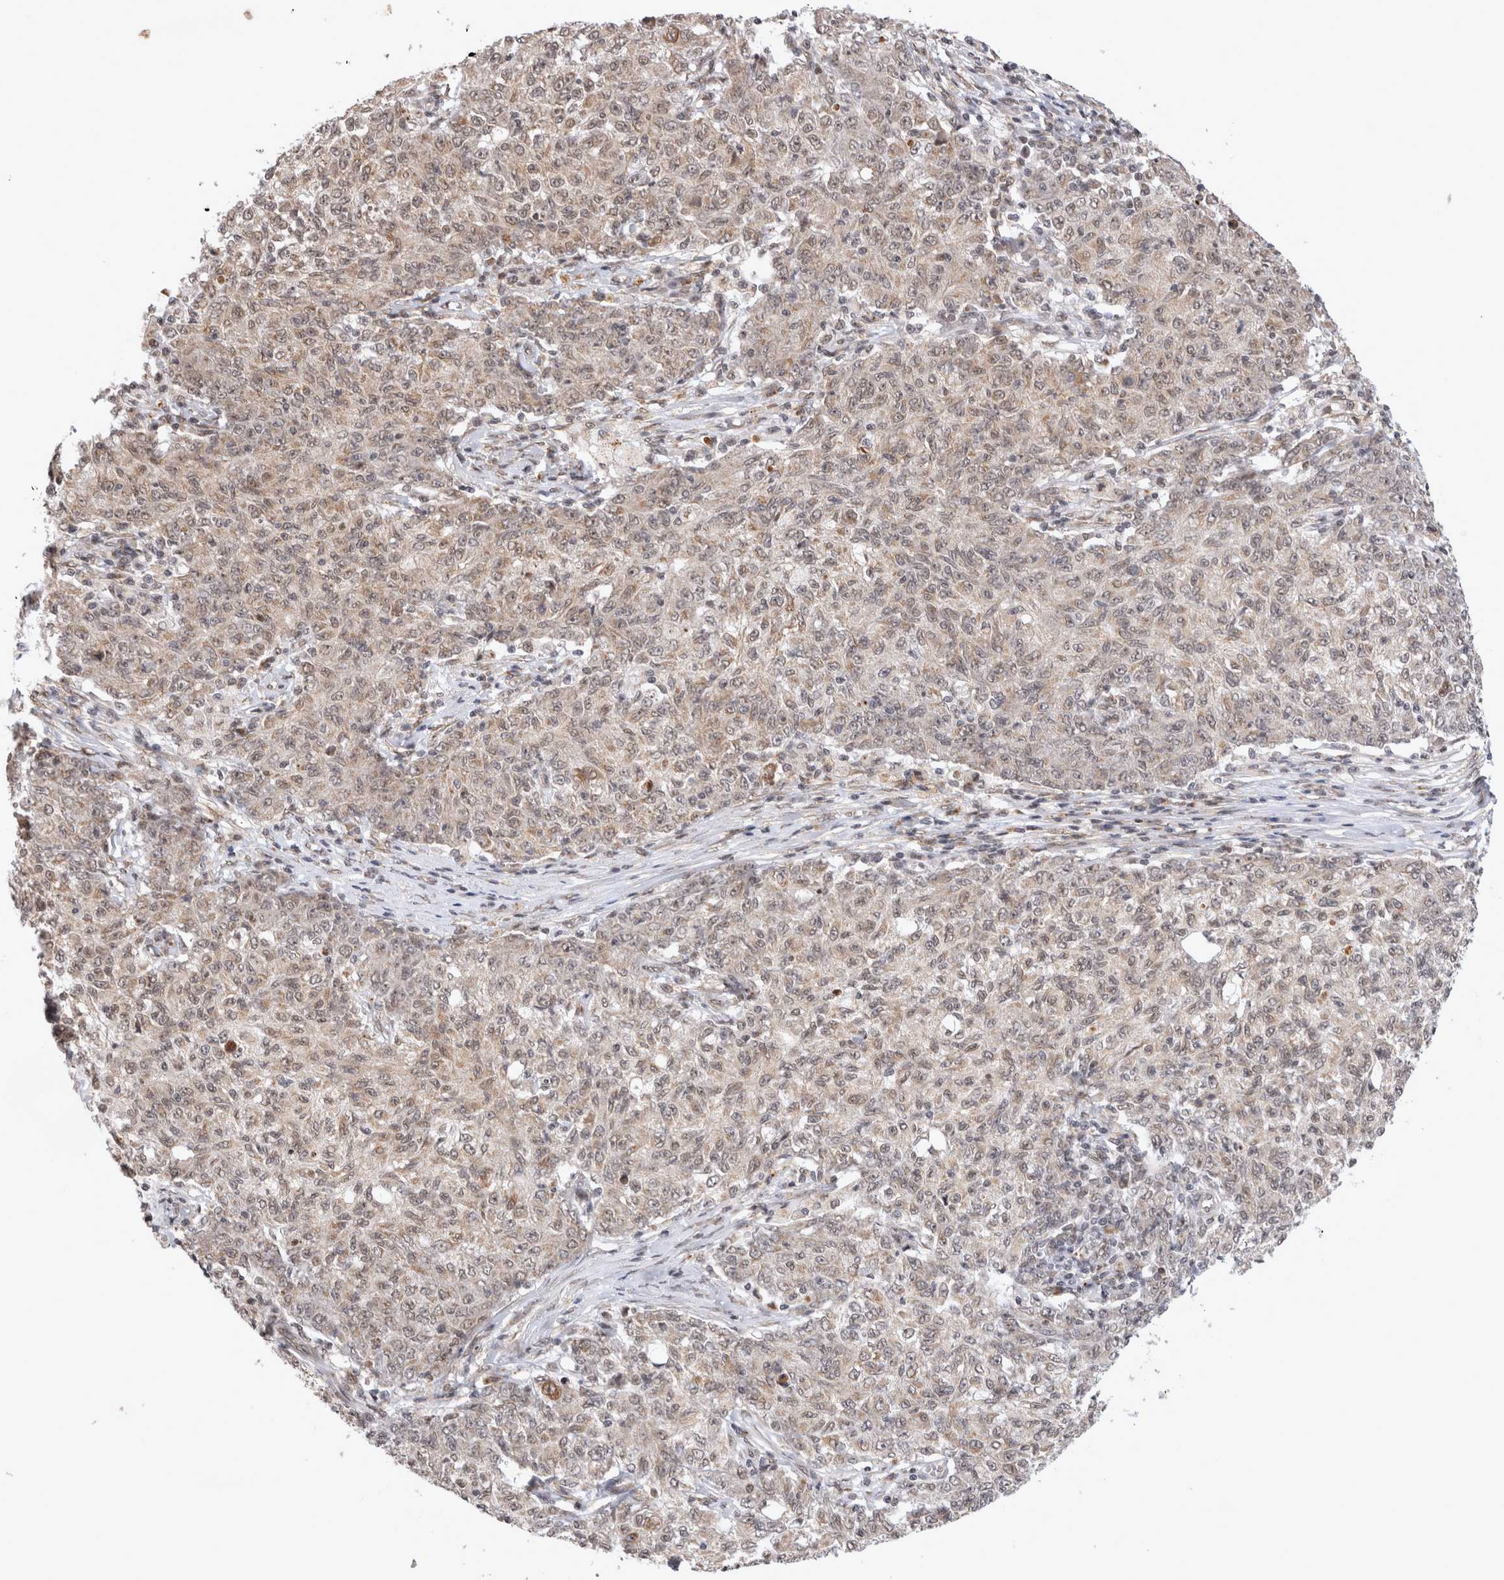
{"staining": {"intensity": "weak", "quantity": ">75%", "location": "cytoplasmic/membranous,nuclear"}, "tissue": "ovarian cancer", "cell_type": "Tumor cells", "image_type": "cancer", "snomed": [{"axis": "morphology", "description": "Carcinoma, endometroid"}, {"axis": "topography", "description": "Ovary"}], "caption": "A low amount of weak cytoplasmic/membranous and nuclear staining is seen in about >75% of tumor cells in ovarian cancer tissue.", "gene": "TMEM65", "patient": {"sex": "female", "age": 42}}